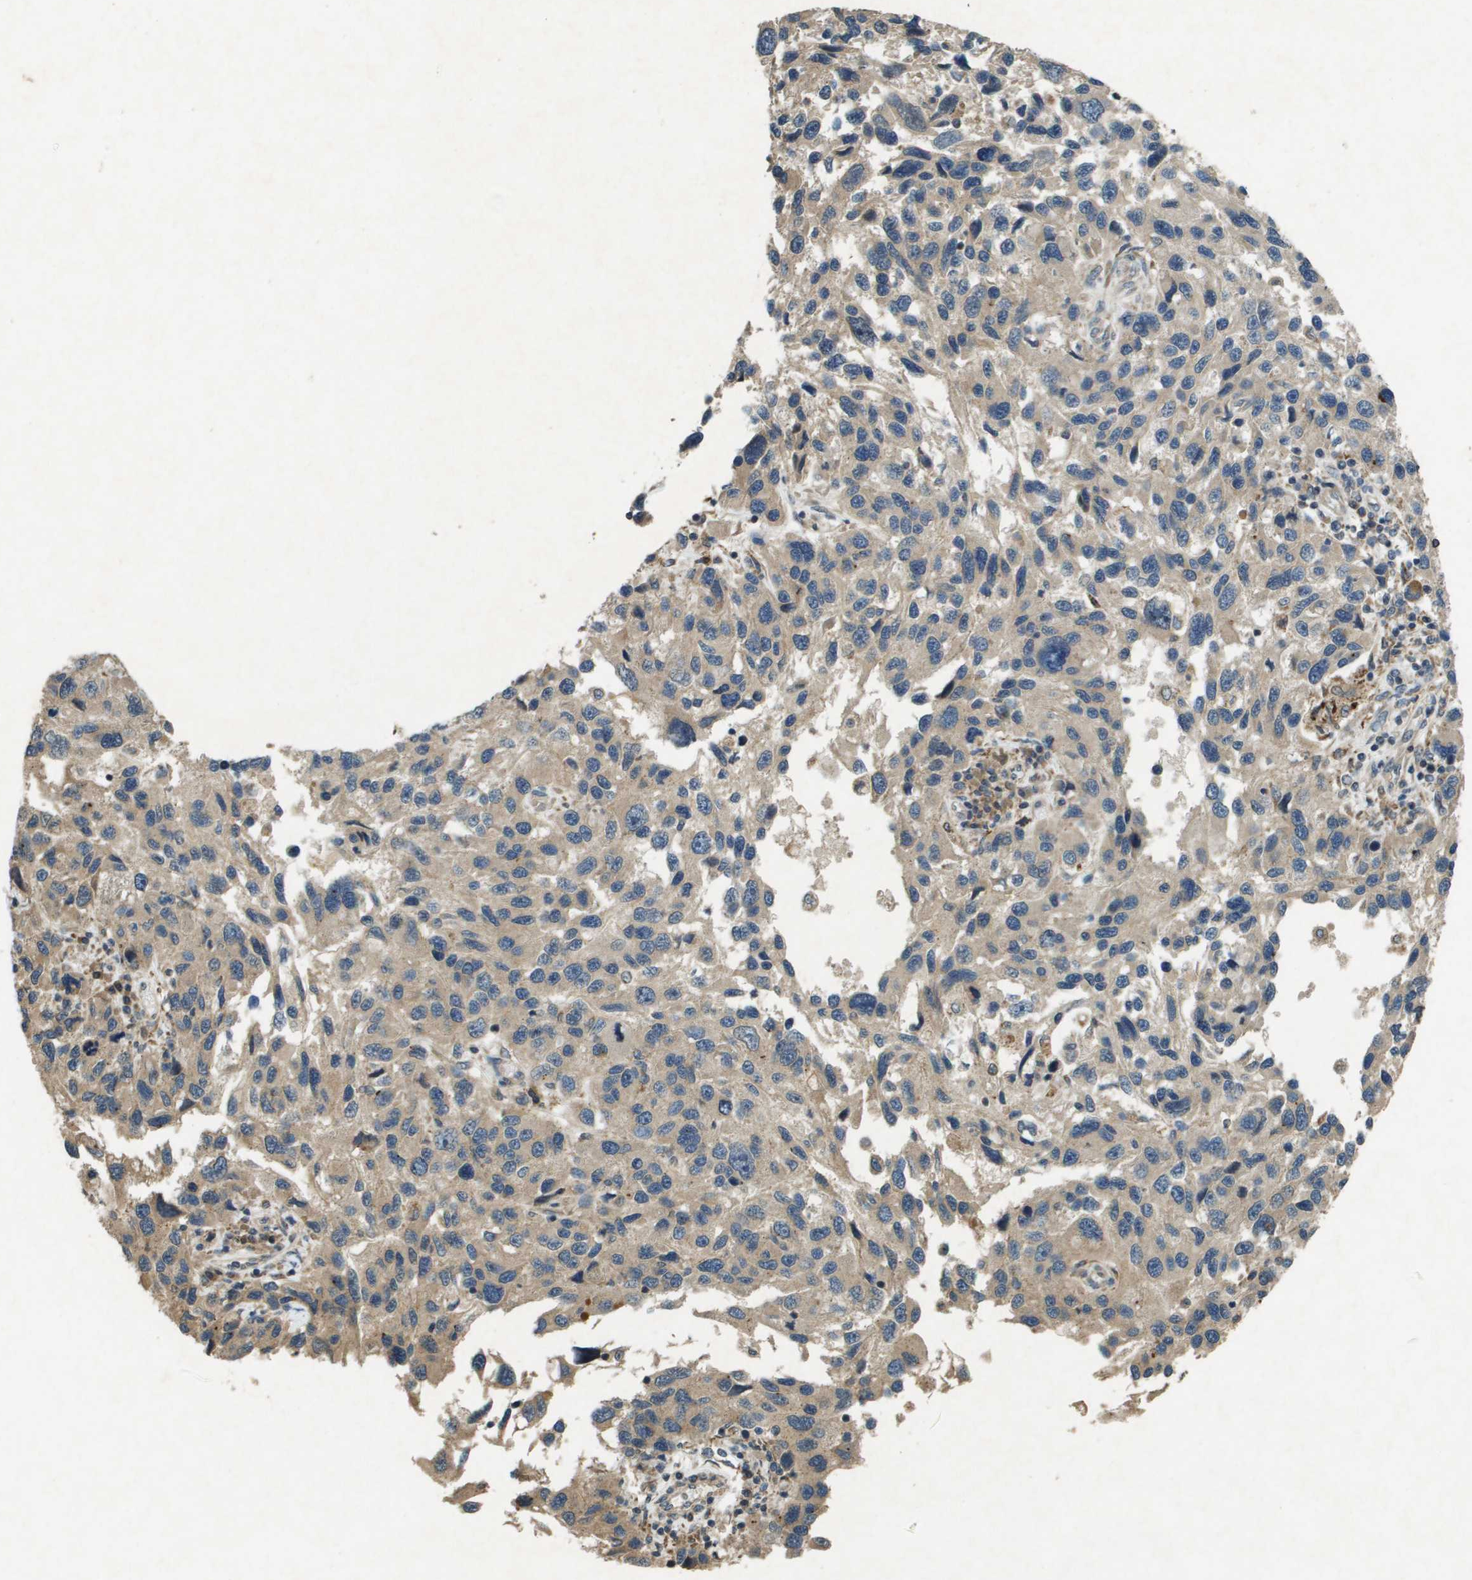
{"staining": {"intensity": "weak", "quantity": "<25%", "location": "cytoplasmic/membranous"}, "tissue": "melanoma", "cell_type": "Tumor cells", "image_type": "cancer", "snomed": [{"axis": "morphology", "description": "Malignant melanoma, NOS"}, {"axis": "topography", "description": "Skin"}], "caption": "IHC image of neoplastic tissue: human melanoma stained with DAB (3,3'-diaminobenzidine) reveals no significant protein expression in tumor cells.", "gene": "CDKN2C", "patient": {"sex": "male", "age": 53}}